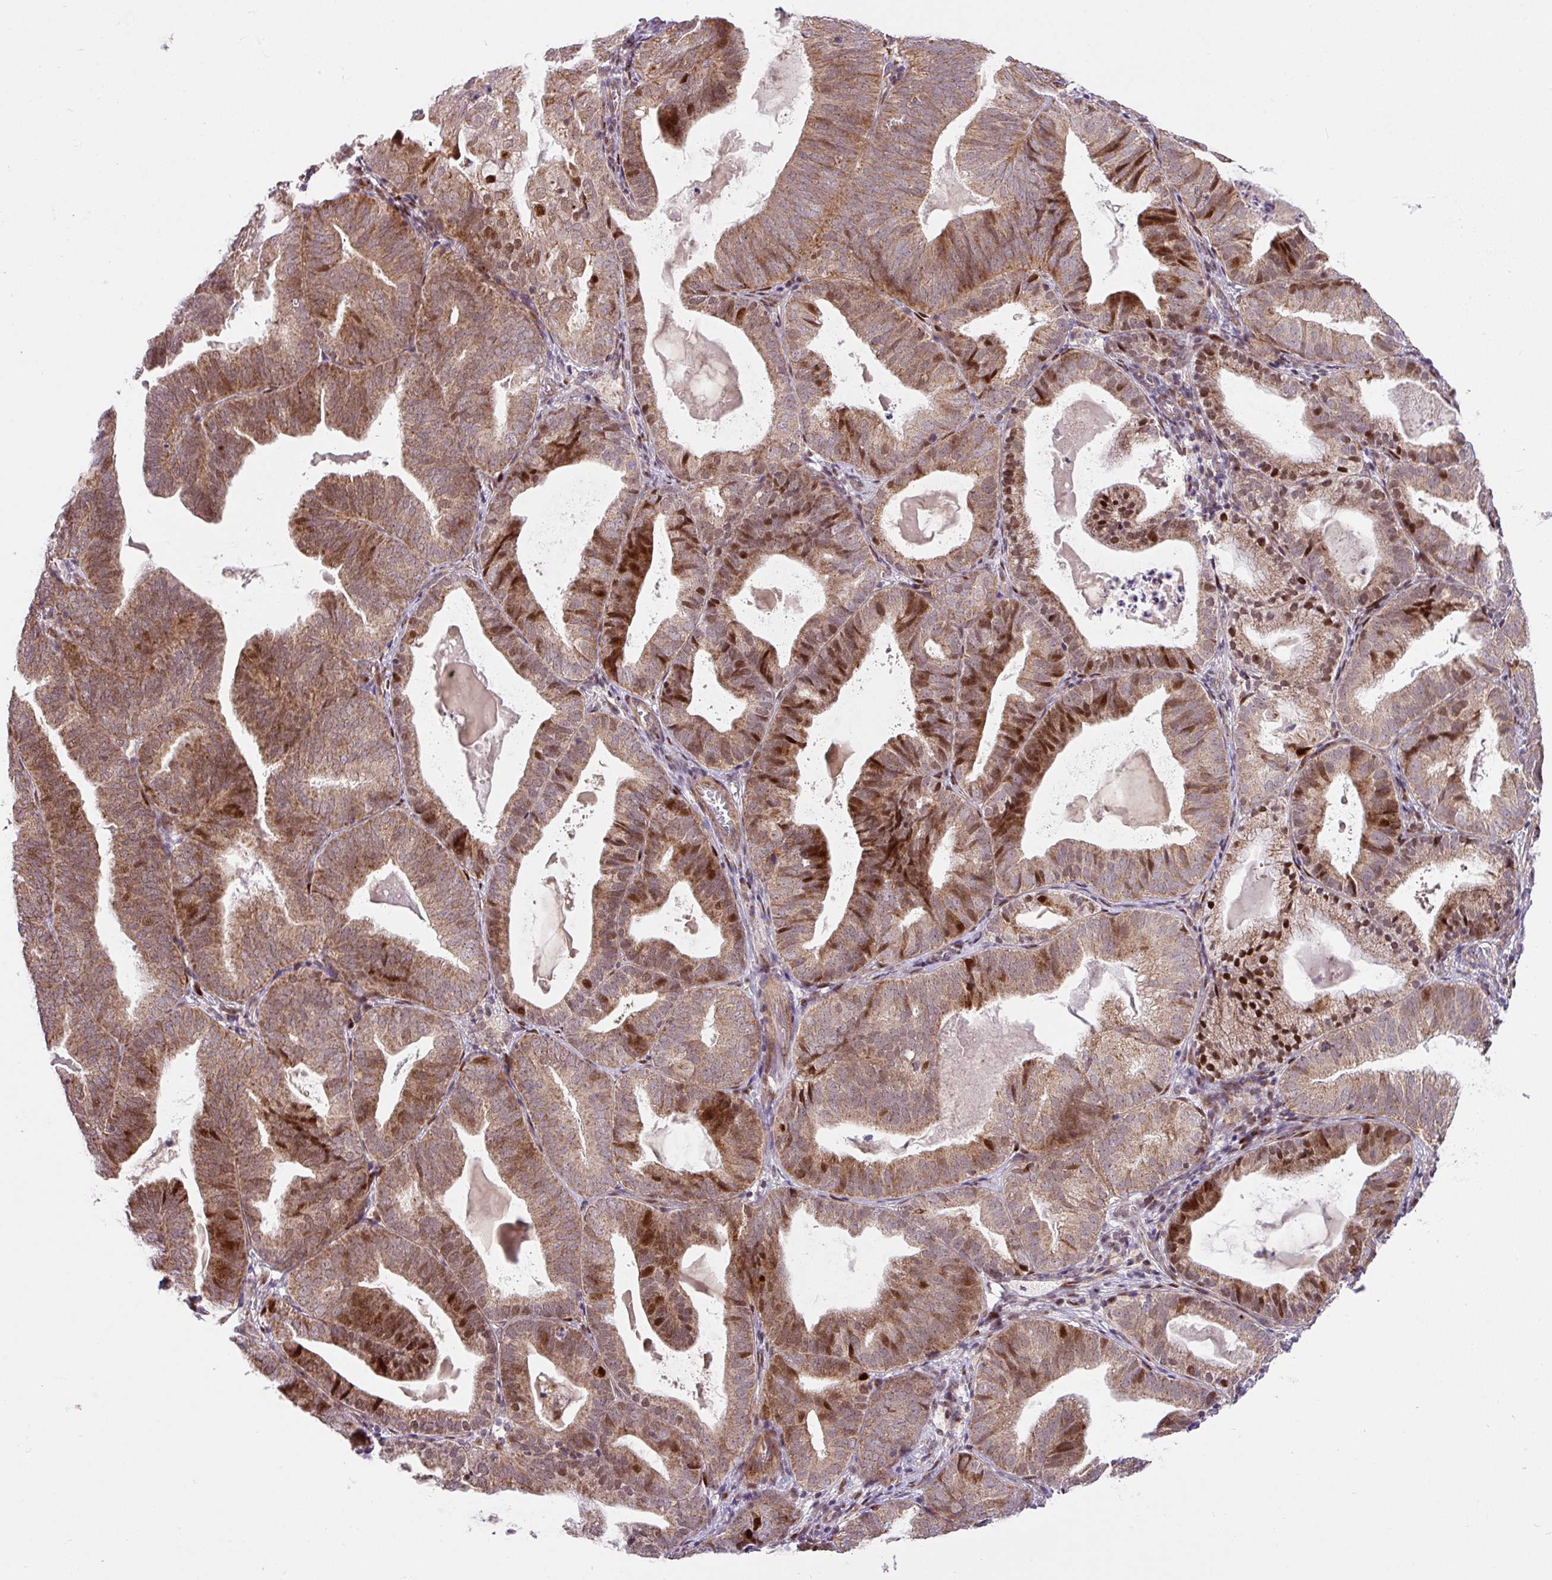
{"staining": {"intensity": "moderate", "quantity": ">75%", "location": "cytoplasmic/membranous,nuclear"}, "tissue": "endometrial cancer", "cell_type": "Tumor cells", "image_type": "cancer", "snomed": [{"axis": "morphology", "description": "Adenocarcinoma, NOS"}, {"axis": "topography", "description": "Endometrium"}], "caption": "Immunohistochemistry photomicrograph of neoplastic tissue: endometrial cancer (adenocarcinoma) stained using IHC shows medium levels of moderate protein expression localized specifically in the cytoplasmic/membranous and nuclear of tumor cells, appearing as a cytoplasmic/membranous and nuclear brown color.", "gene": "SARS2", "patient": {"sex": "female", "age": 80}}